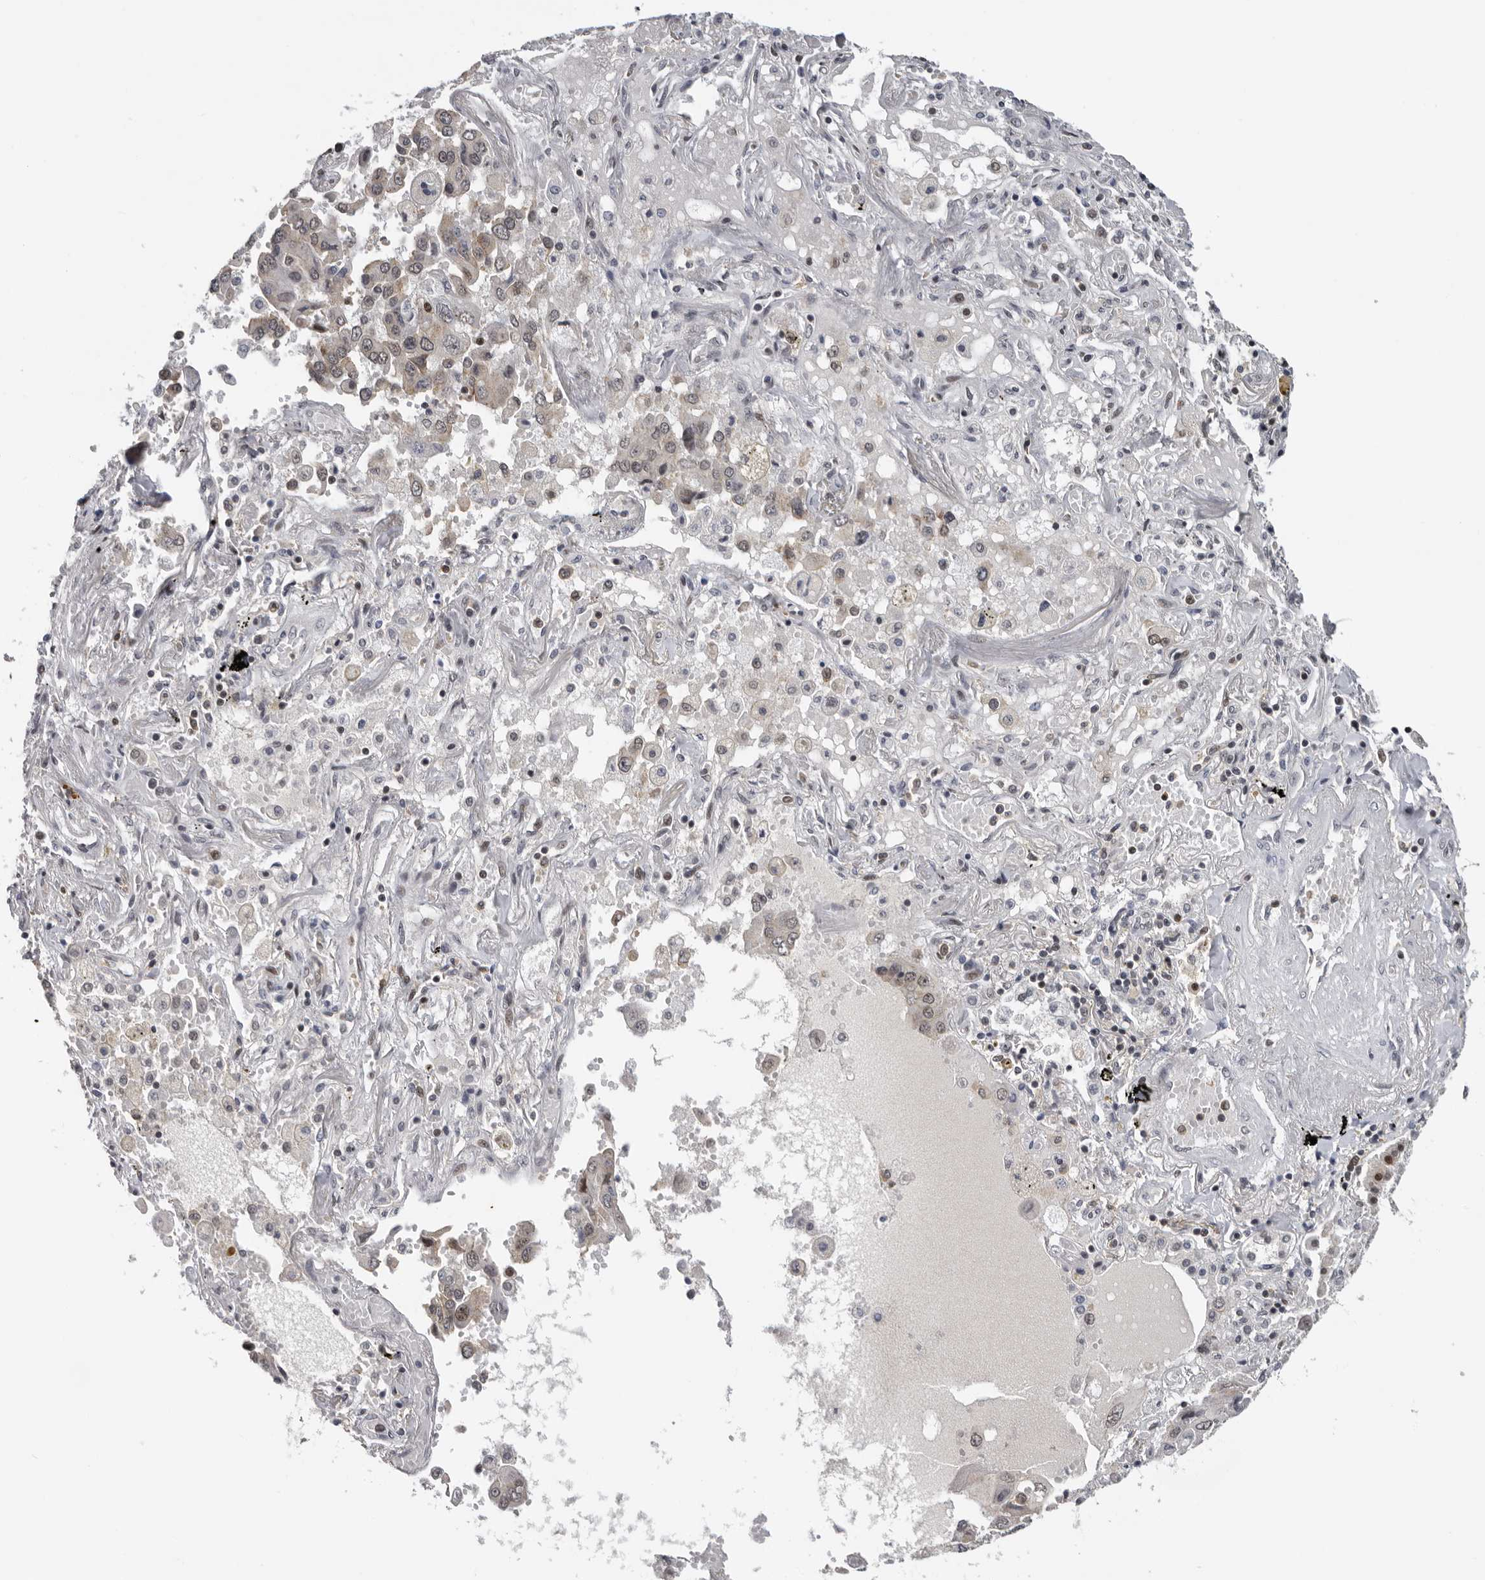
{"staining": {"intensity": "weak", "quantity": "<25%", "location": "nuclear"}, "tissue": "lung cancer", "cell_type": "Tumor cells", "image_type": "cancer", "snomed": [{"axis": "morphology", "description": "Adenocarcinoma, NOS"}, {"axis": "topography", "description": "Lung"}], "caption": "High magnification brightfield microscopy of lung cancer stained with DAB (brown) and counterstained with hematoxylin (blue): tumor cells show no significant staining.", "gene": "KIF2B", "patient": {"sex": "female", "age": 65}}